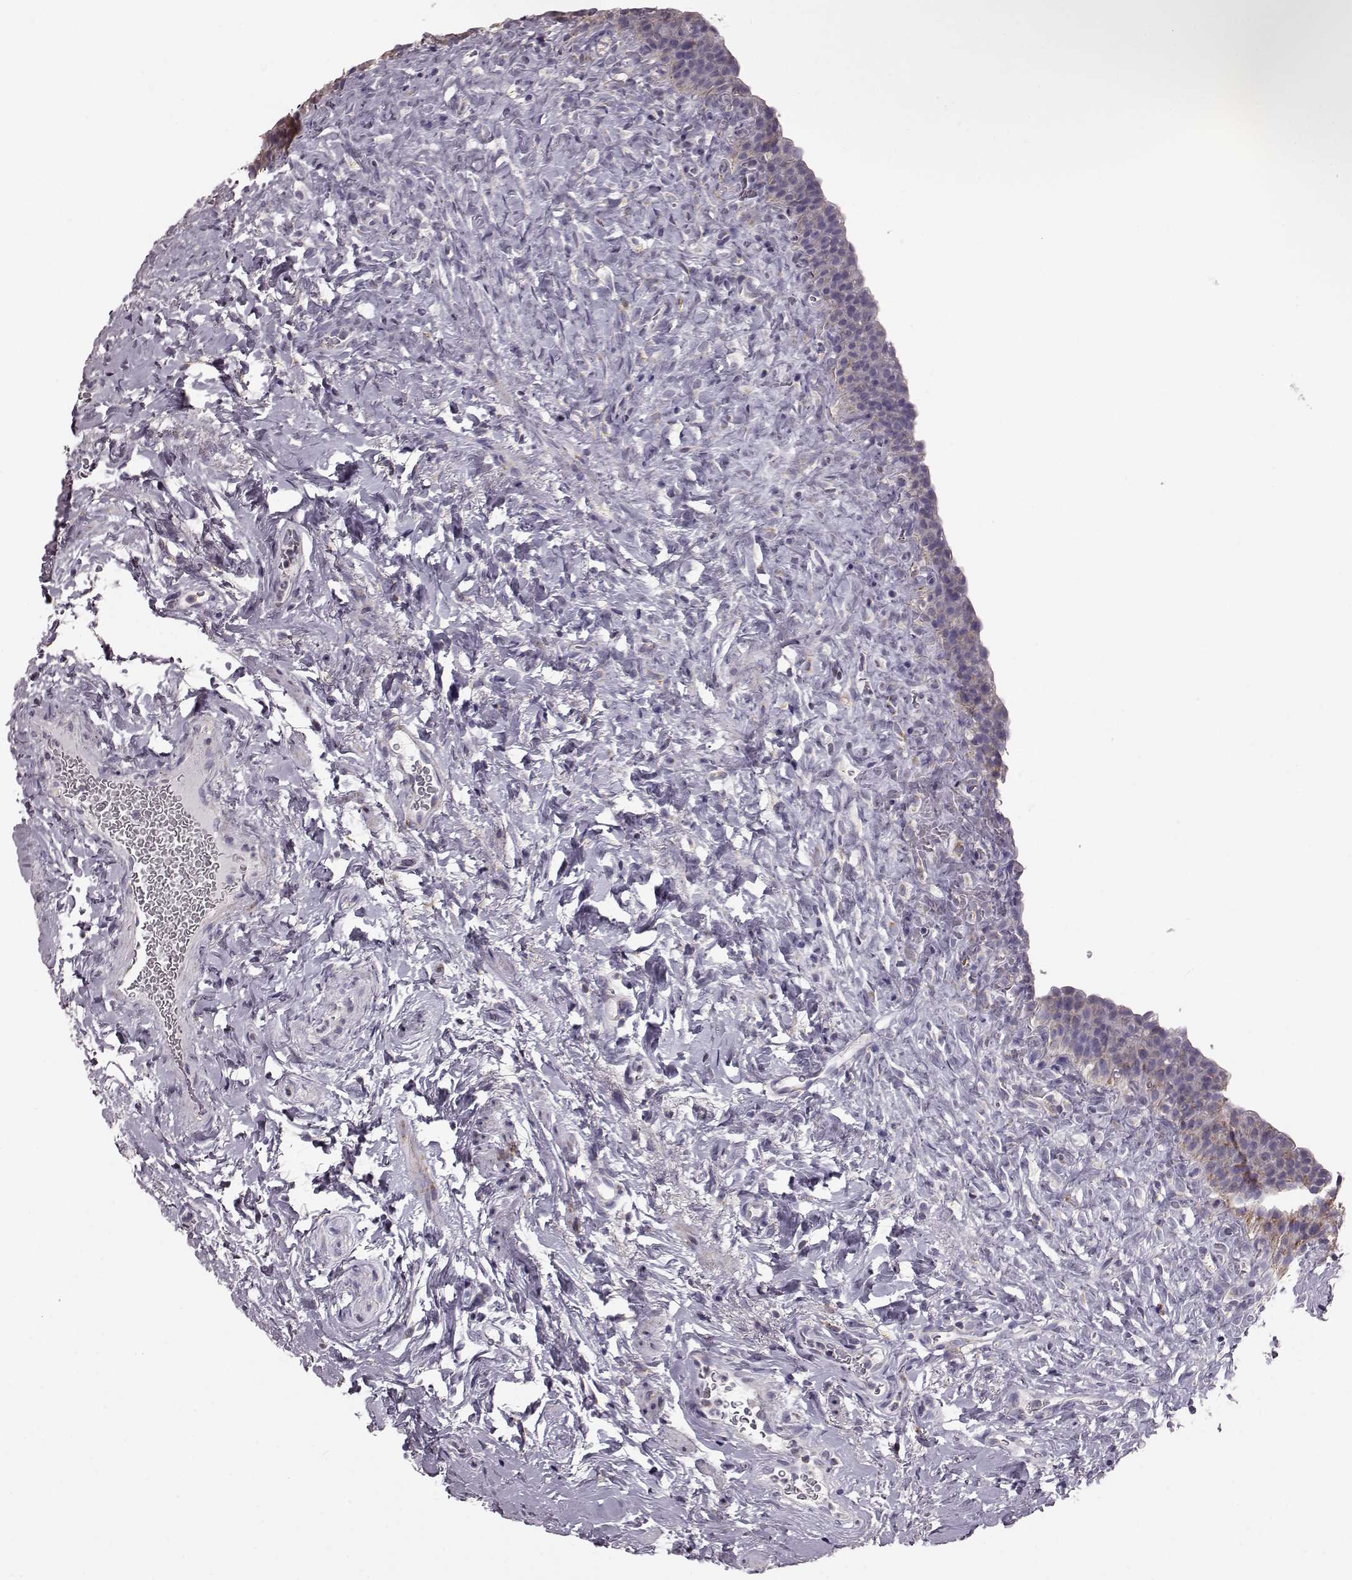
{"staining": {"intensity": "moderate", "quantity": ">75%", "location": "cytoplasmic/membranous"}, "tissue": "urinary bladder", "cell_type": "Urothelial cells", "image_type": "normal", "snomed": [{"axis": "morphology", "description": "Normal tissue, NOS"}, {"axis": "topography", "description": "Urinary bladder"}], "caption": "Immunohistochemistry of benign human urinary bladder shows medium levels of moderate cytoplasmic/membranous positivity in about >75% of urothelial cells.", "gene": "ATP5MF", "patient": {"sex": "male", "age": 76}}